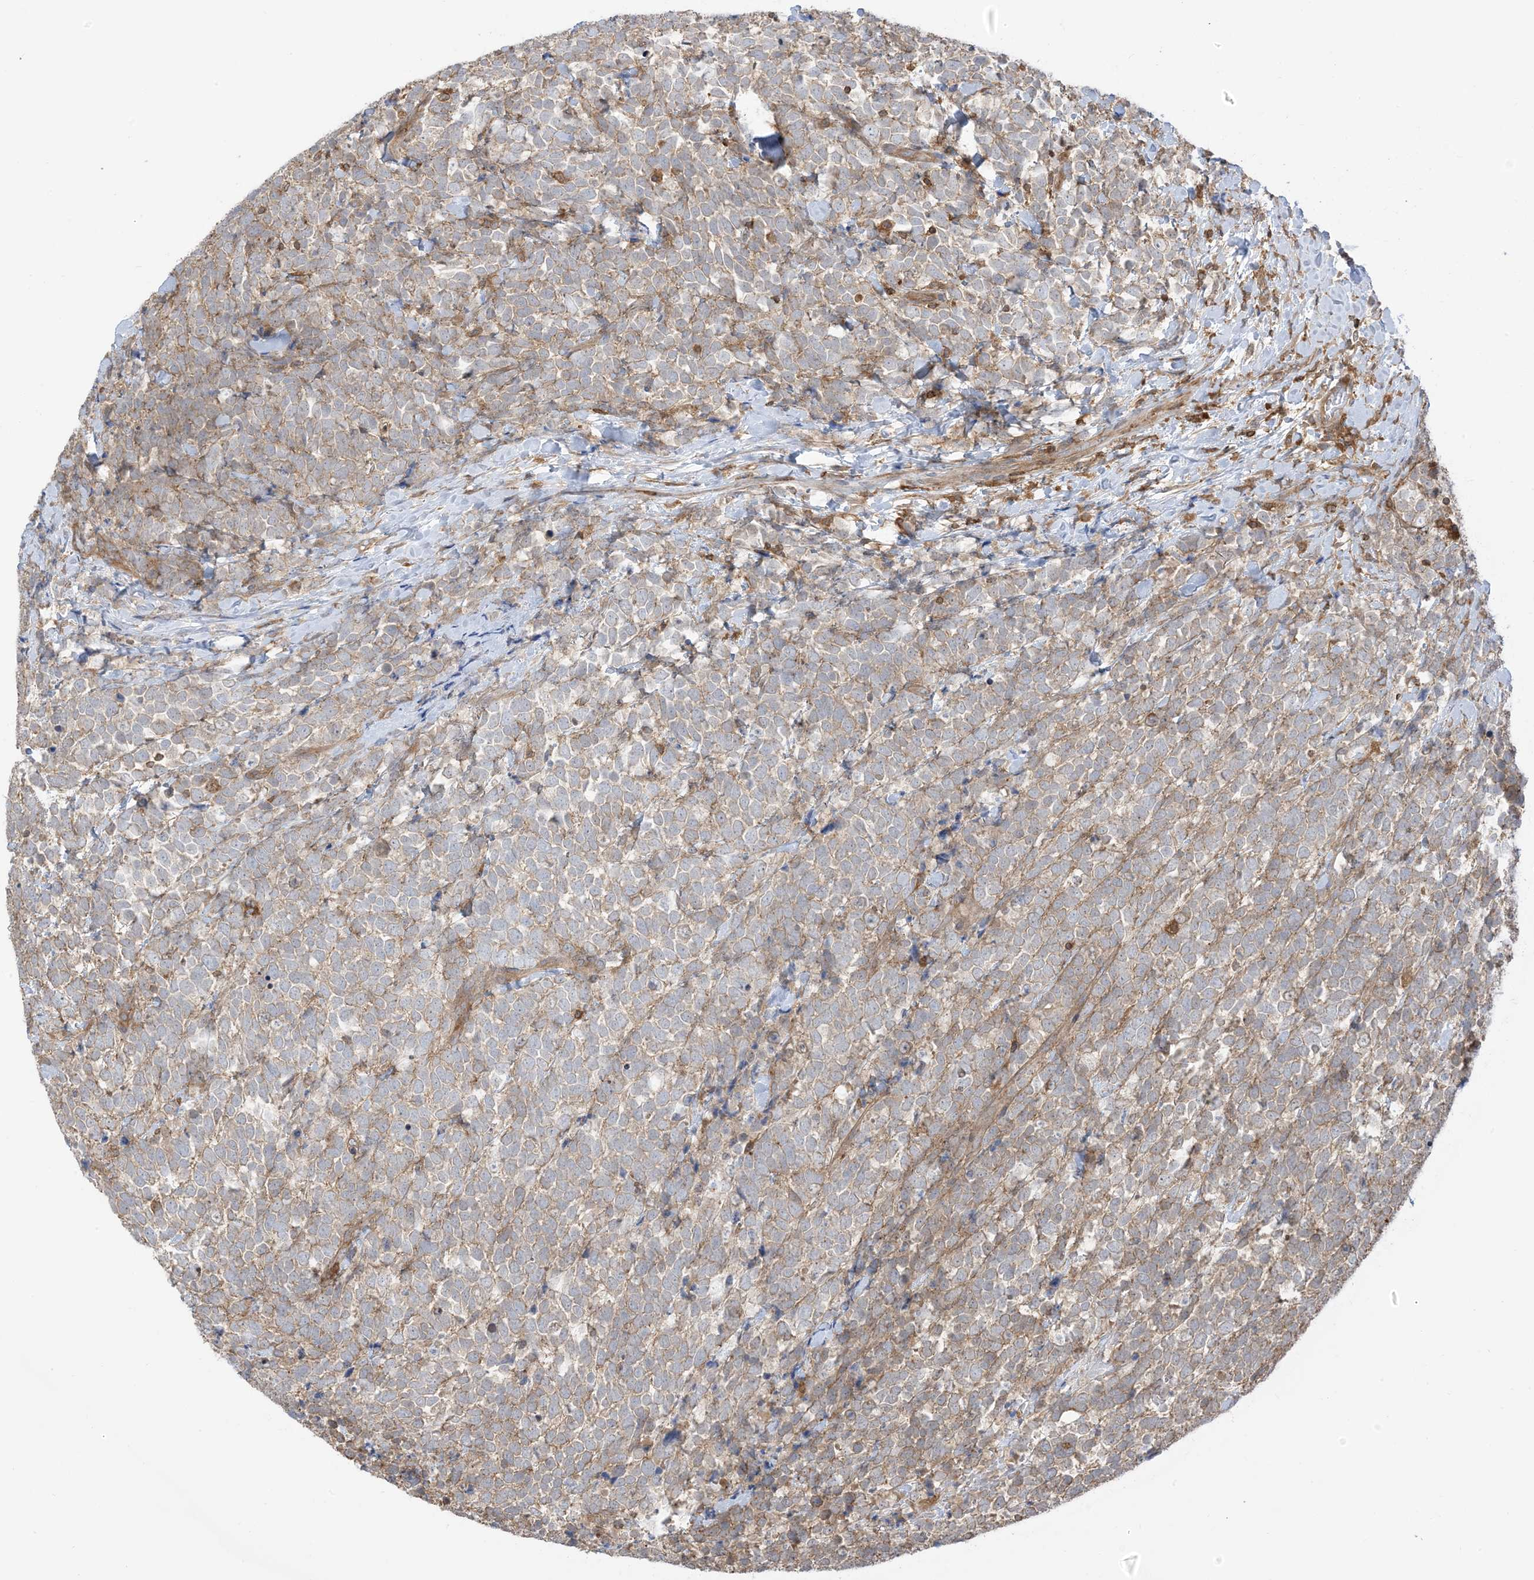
{"staining": {"intensity": "weak", "quantity": ">75%", "location": "cytoplasmic/membranous"}, "tissue": "urothelial cancer", "cell_type": "Tumor cells", "image_type": "cancer", "snomed": [{"axis": "morphology", "description": "Urothelial carcinoma, High grade"}, {"axis": "topography", "description": "Urinary bladder"}], "caption": "Human urothelial cancer stained with a brown dye displays weak cytoplasmic/membranous positive staining in about >75% of tumor cells.", "gene": "CAPZB", "patient": {"sex": "female", "age": 82}}